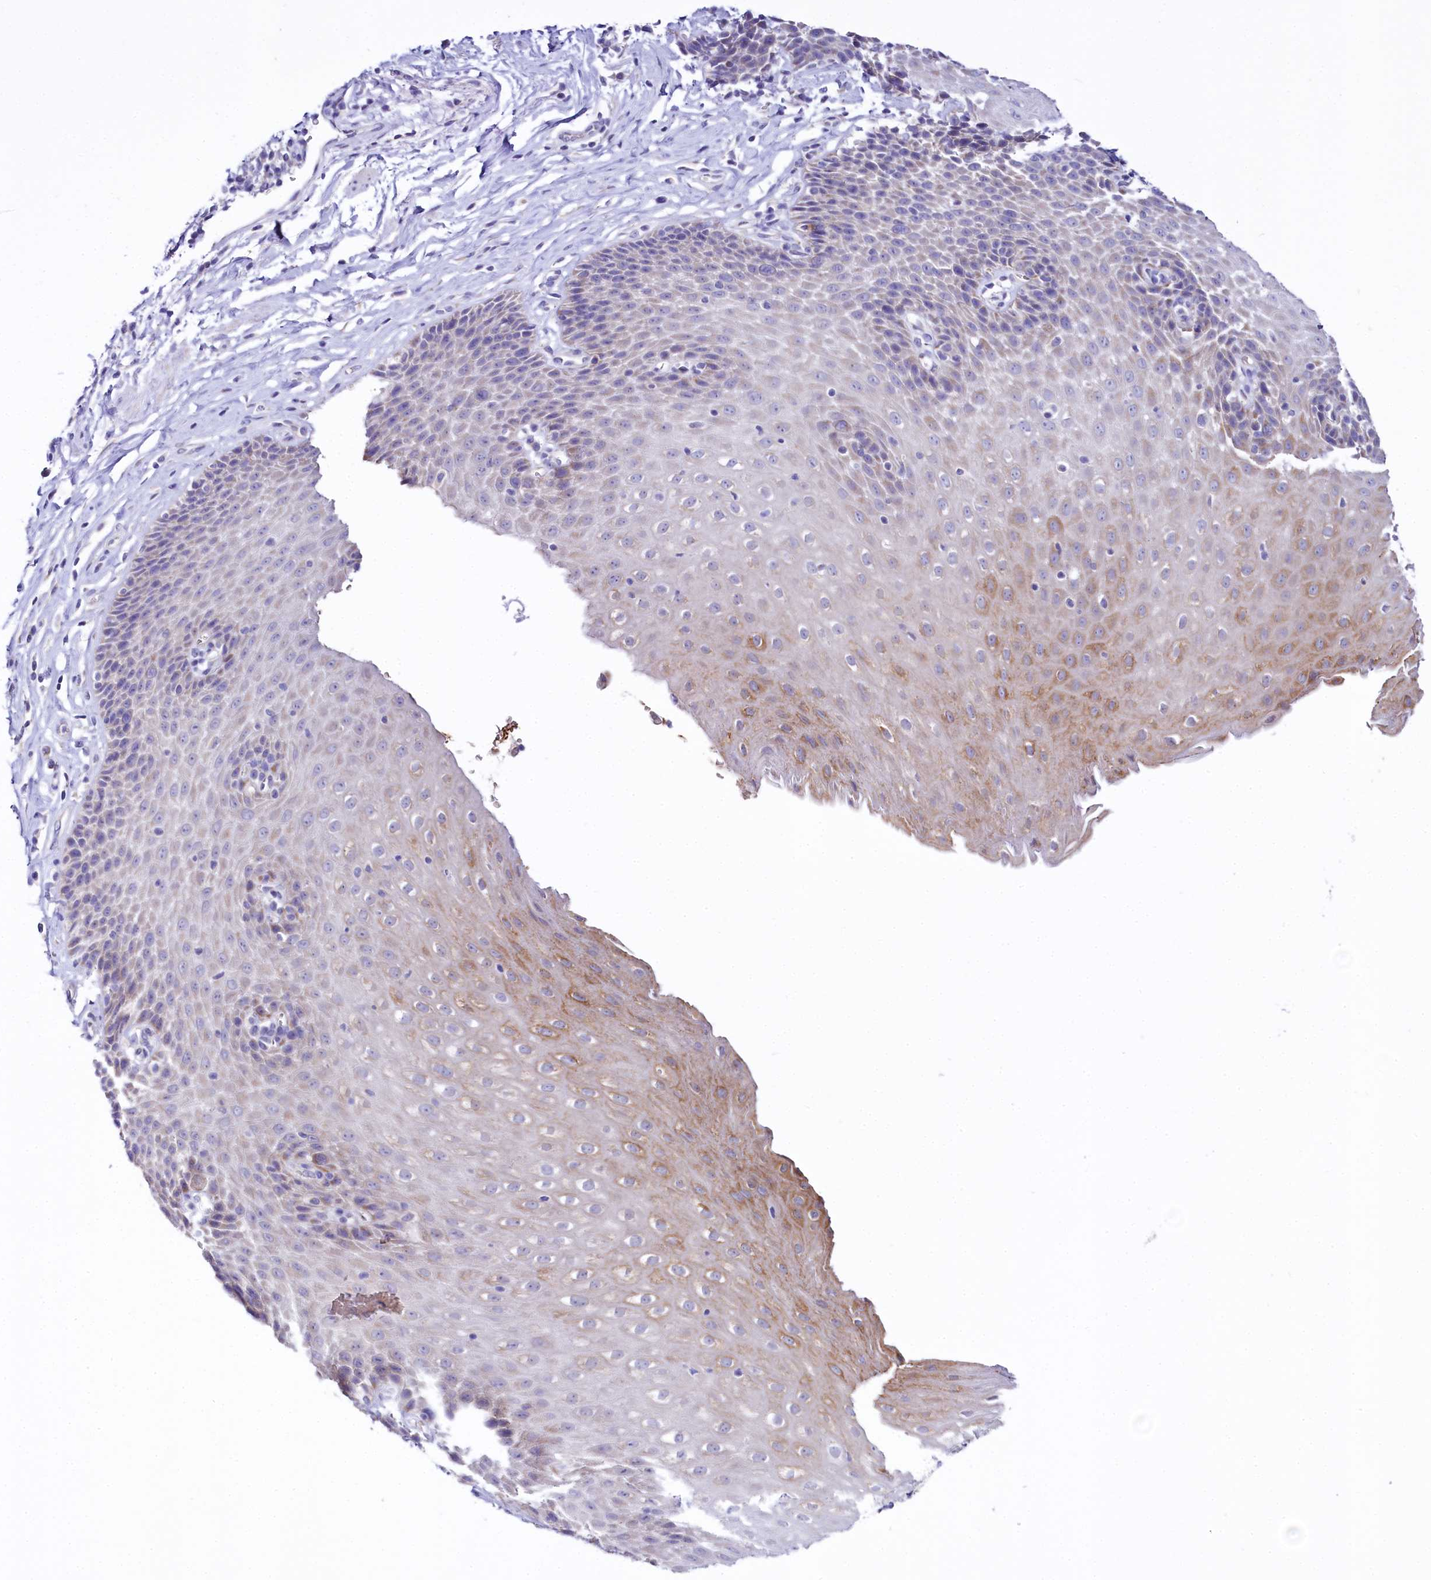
{"staining": {"intensity": "moderate", "quantity": "<25%", "location": "cytoplasmic/membranous"}, "tissue": "esophagus", "cell_type": "Squamous epithelial cells", "image_type": "normal", "snomed": [{"axis": "morphology", "description": "Normal tissue, NOS"}, {"axis": "topography", "description": "Esophagus"}], "caption": "About <25% of squamous epithelial cells in benign esophagus exhibit moderate cytoplasmic/membranous protein expression as visualized by brown immunohistochemical staining.", "gene": "CEP295", "patient": {"sex": "female", "age": 61}}